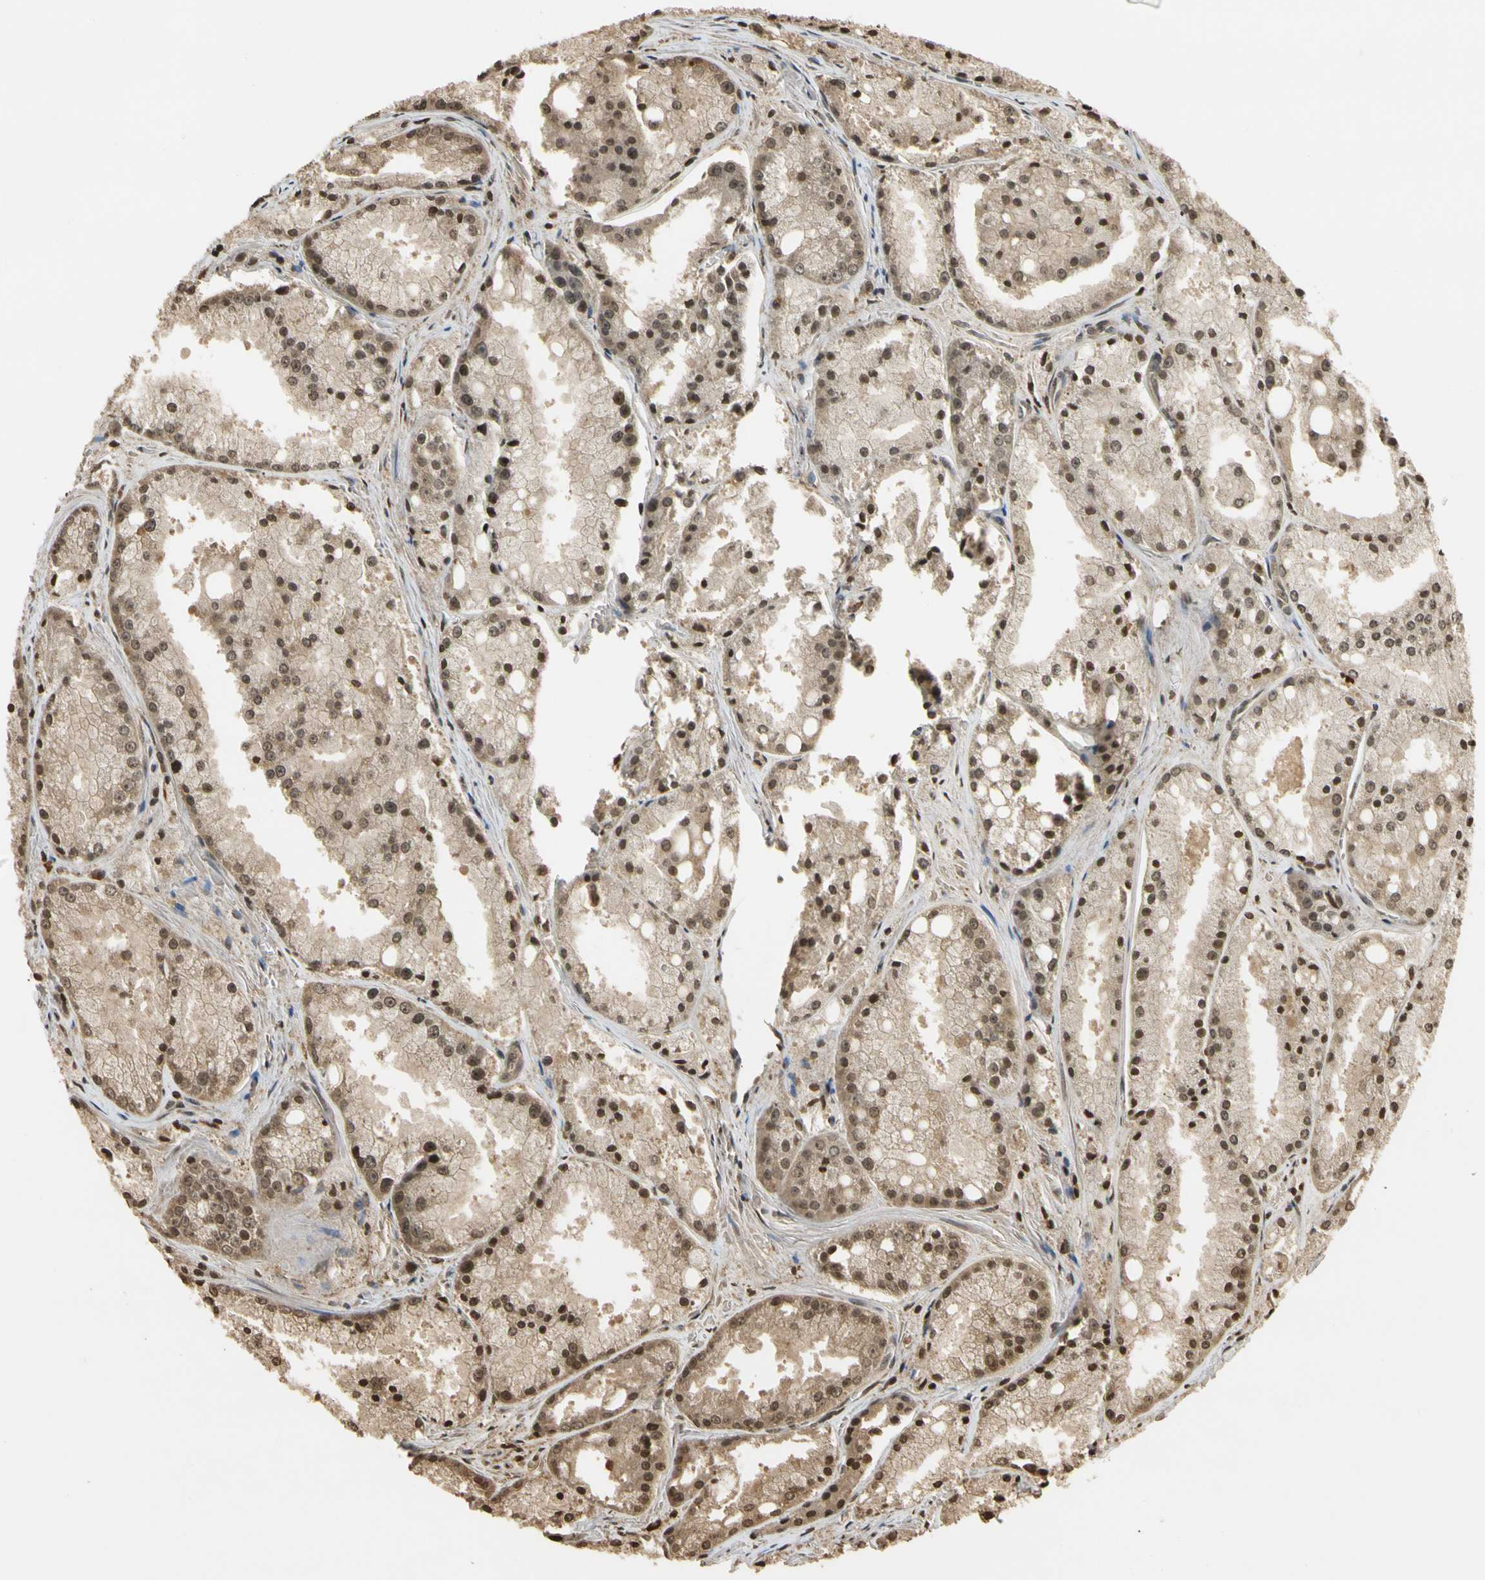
{"staining": {"intensity": "moderate", "quantity": "25%-75%", "location": "nuclear"}, "tissue": "prostate cancer", "cell_type": "Tumor cells", "image_type": "cancer", "snomed": [{"axis": "morphology", "description": "Adenocarcinoma, Low grade"}, {"axis": "topography", "description": "Prostate"}], "caption": "About 25%-75% of tumor cells in human prostate adenocarcinoma (low-grade) exhibit moderate nuclear protein positivity as visualized by brown immunohistochemical staining.", "gene": "SOD1", "patient": {"sex": "male", "age": 64}}